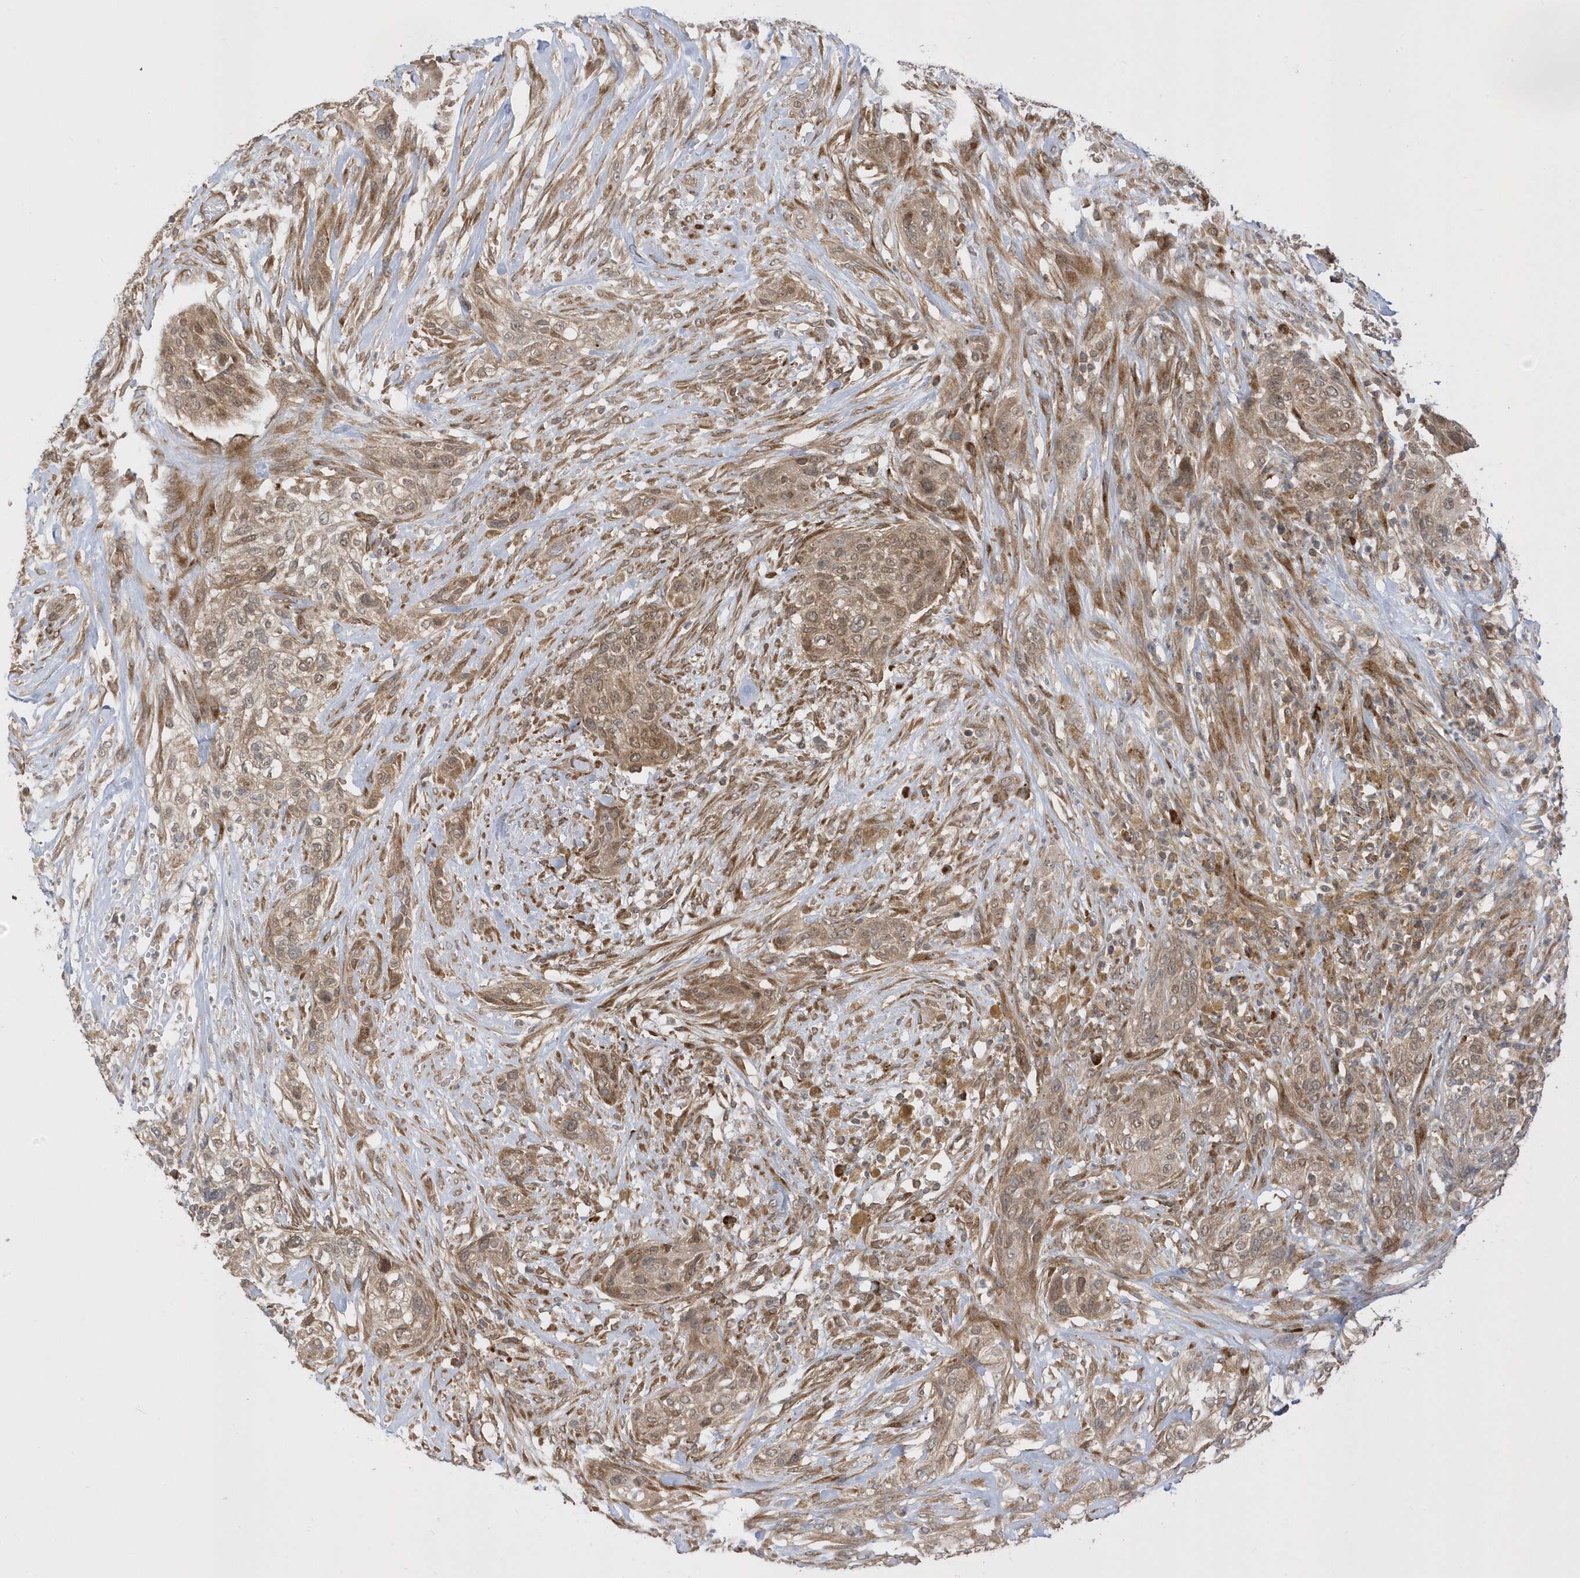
{"staining": {"intensity": "moderate", "quantity": ">75%", "location": "cytoplasmic/membranous,nuclear"}, "tissue": "urothelial cancer", "cell_type": "Tumor cells", "image_type": "cancer", "snomed": [{"axis": "morphology", "description": "Urothelial carcinoma, High grade"}, {"axis": "topography", "description": "Urinary bladder"}], "caption": "Protein expression analysis of high-grade urothelial carcinoma reveals moderate cytoplasmic/membranous and nuclear positivity in about >75% of tumor cells.", "gene": "METTL21A", "patient": {"sex": "male", "age": 35}}